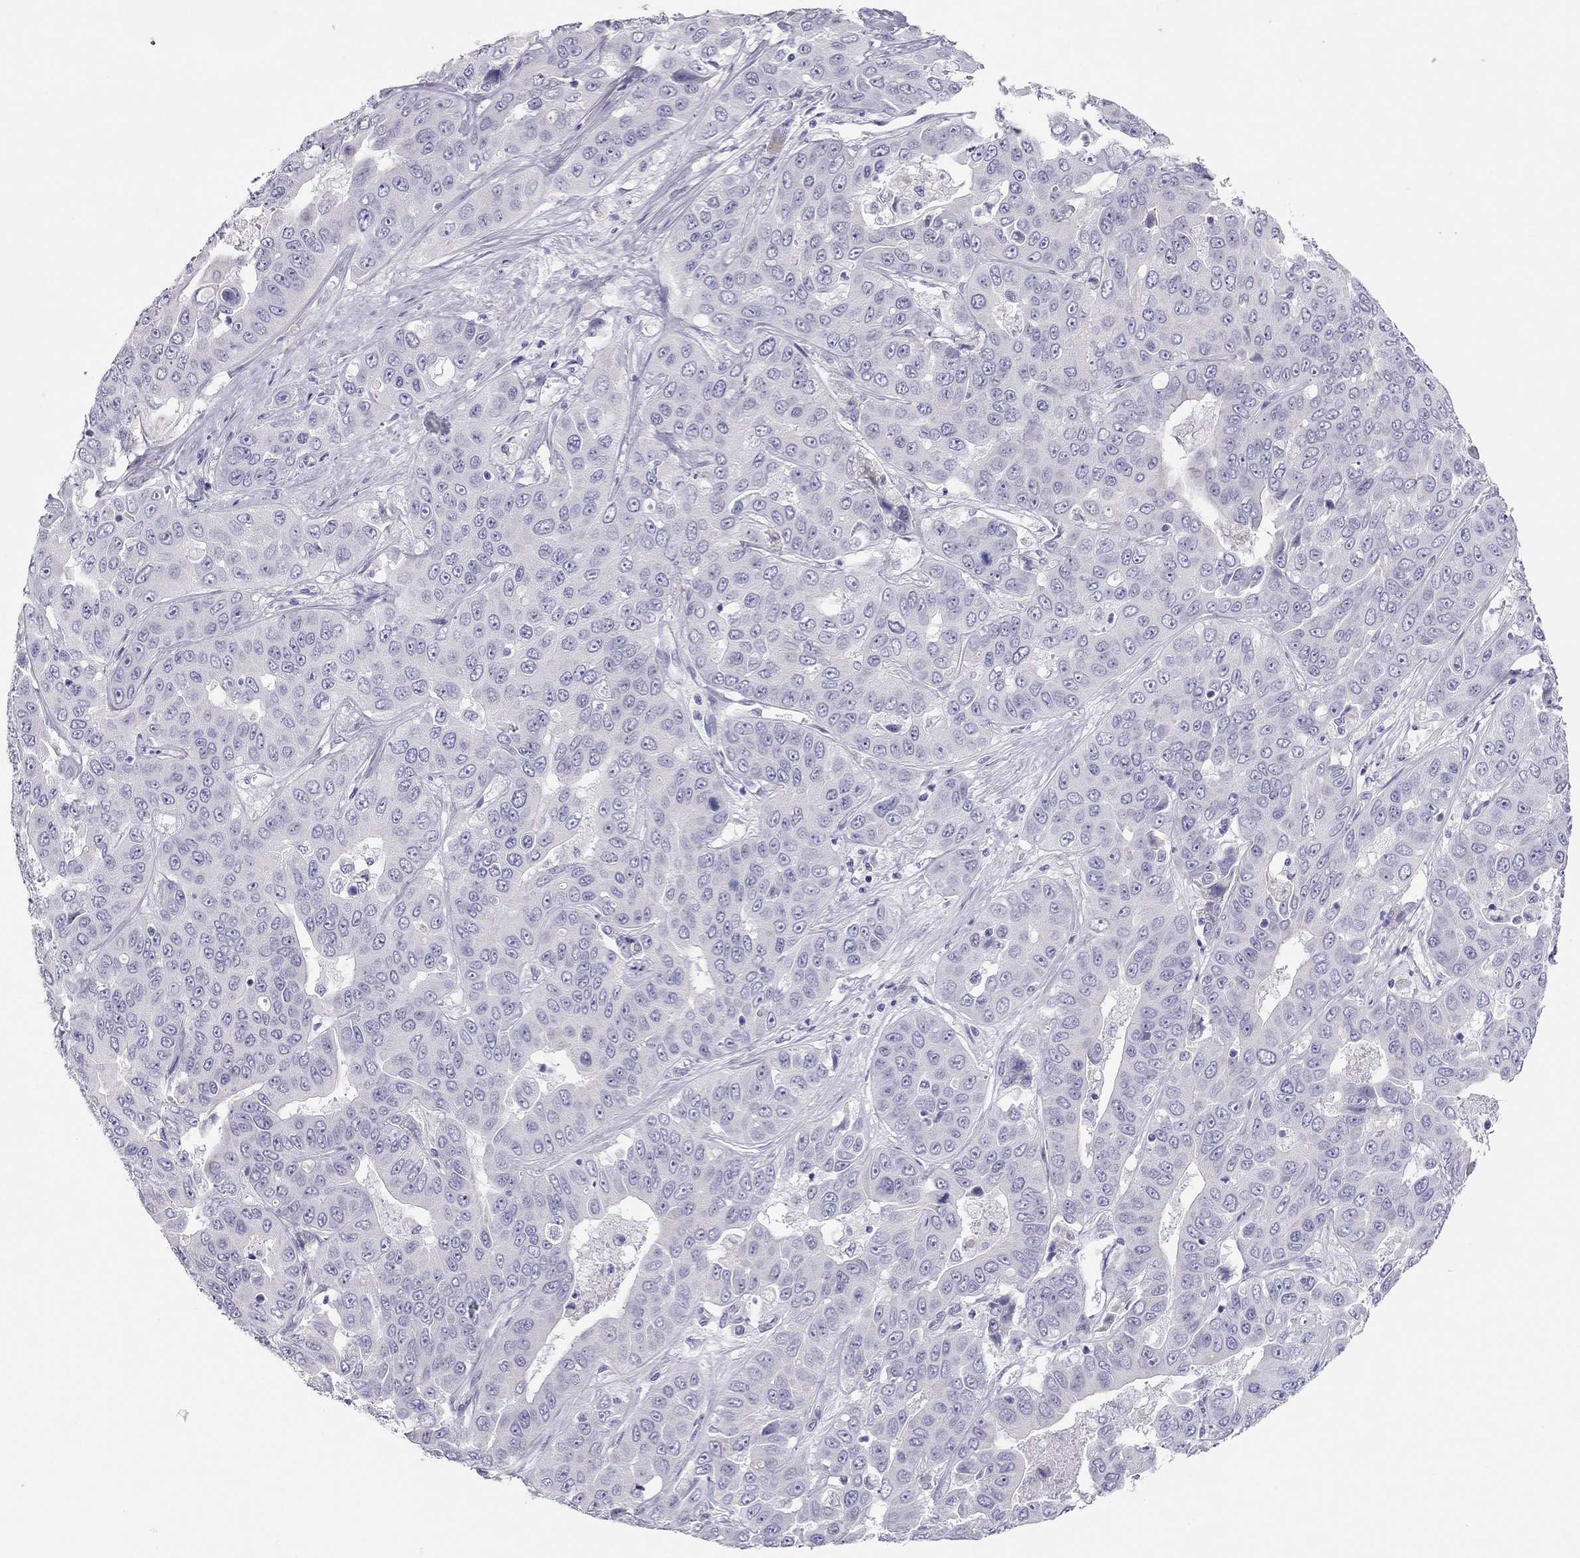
{"staining": {"intensity": "negative", "quantity": "none", "location": "none"}, "tissue": "liver cancer", "cell_type": "Tumor cells", "image_type": "cancer", "snomed": [{"axis": "morphology", "description": "Cholangiocarcinoma"}, {"axis": "topography", "description": "Liver"}], "caption": "Immunohistochemical staining of liver cholangiocarcinoma demonstrates no significant staining in tumor cells.", "gene": "KCNV2", "patient": {"sex": "female", "age": 52}}